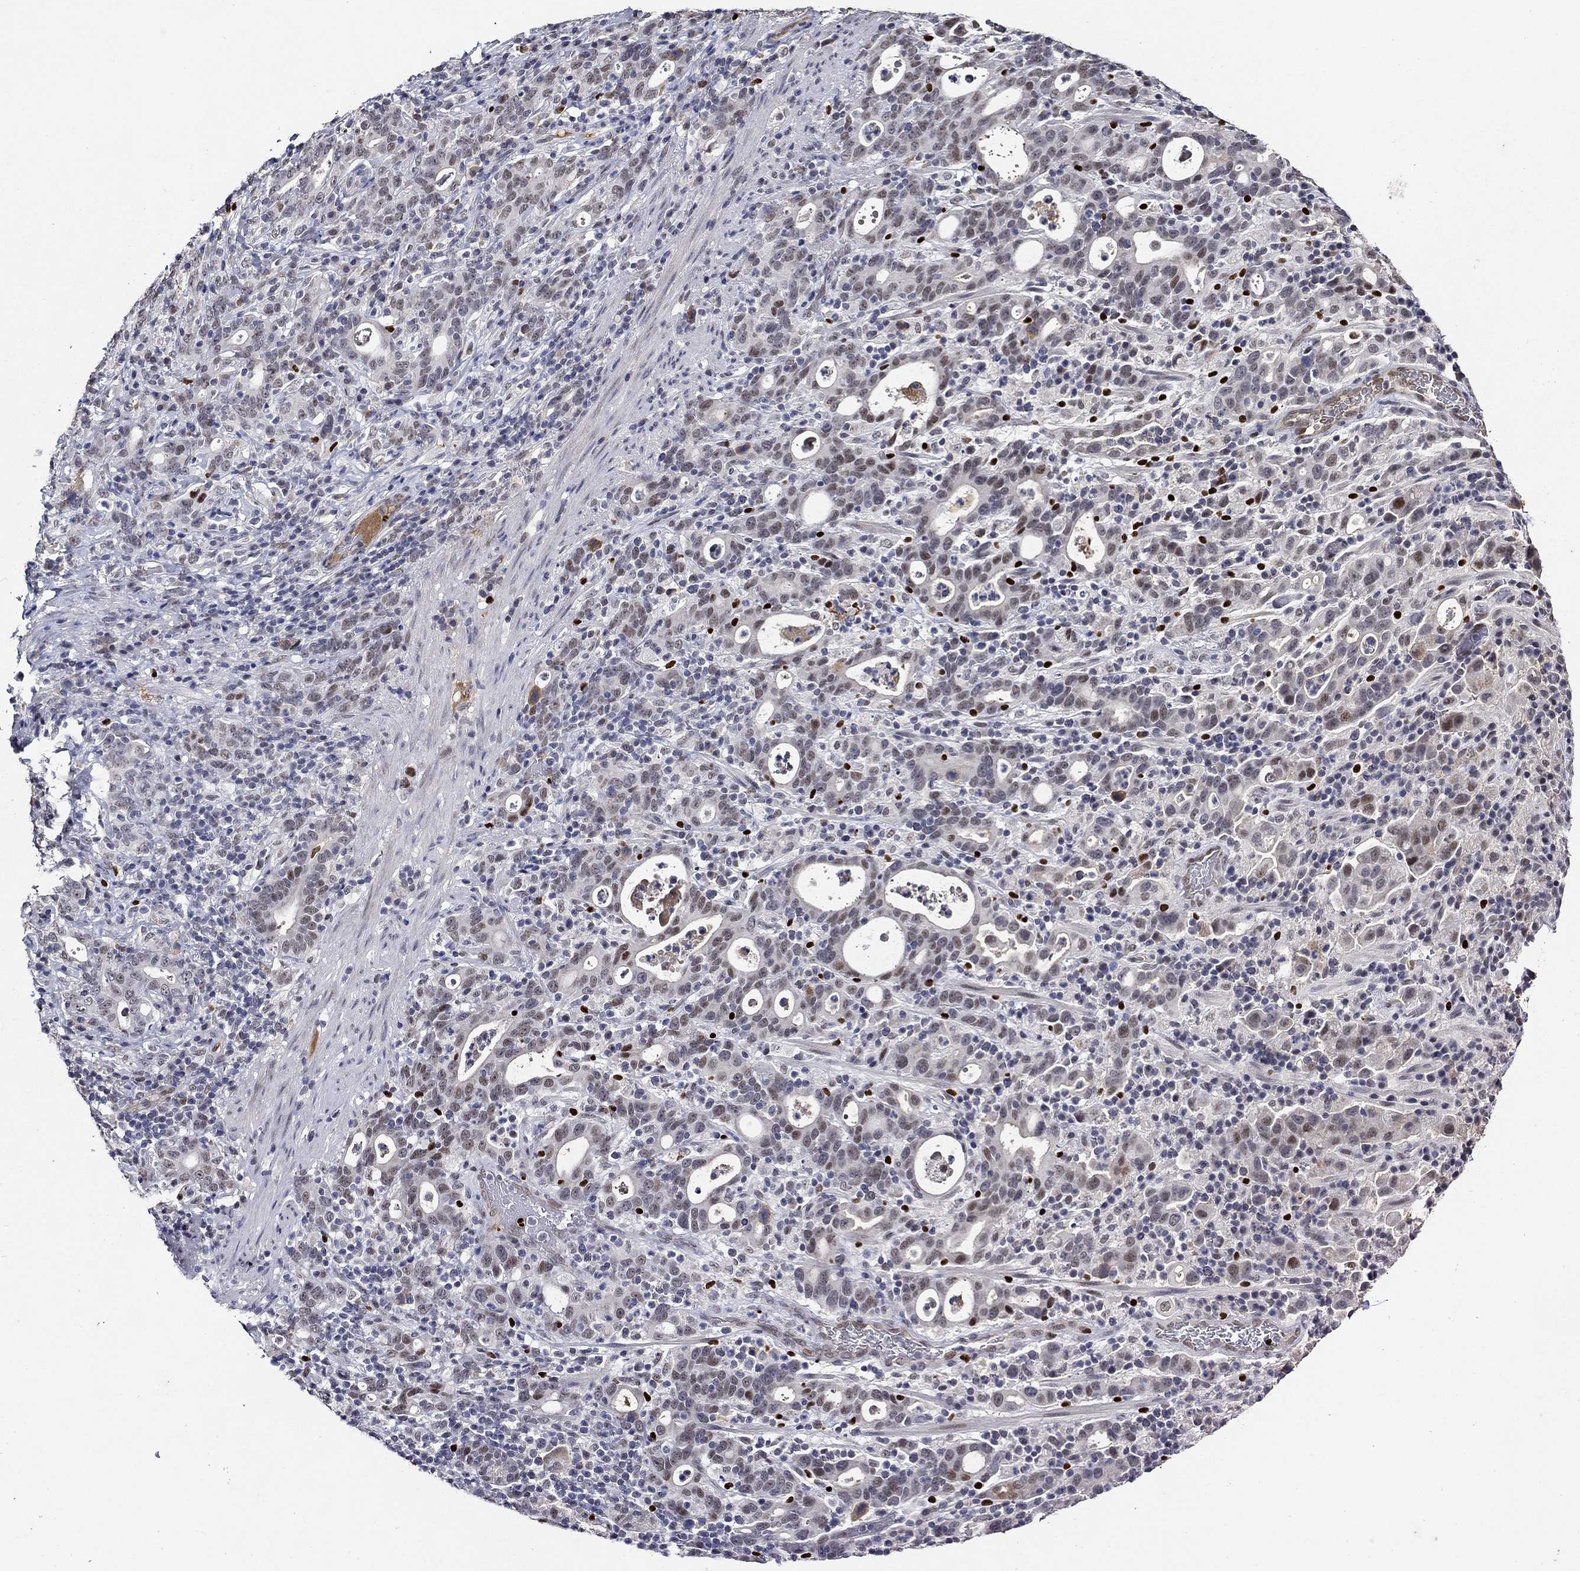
{"staining": {"intensity": "negative", "quantity": "none", "location": "none"}, "tissue": "stomach cancer", "cell_type": "Tumor cells", "image_type": "cancer", "snomed": [{"axis": "morphology", "description": "Adenocarcinoma, NOS"}, {"axis": "topography", "description": "Stomach"}], "caption": "This micrograph is of stomach cancer stained with immunohistochemistry to label a protein in brown with the nuclei are counter-stained blue. There is no expression in tumor cells. Nuclei are stained in blue.", "gene": "GATA2", "patient": {"sex": "male", "age": 79}}